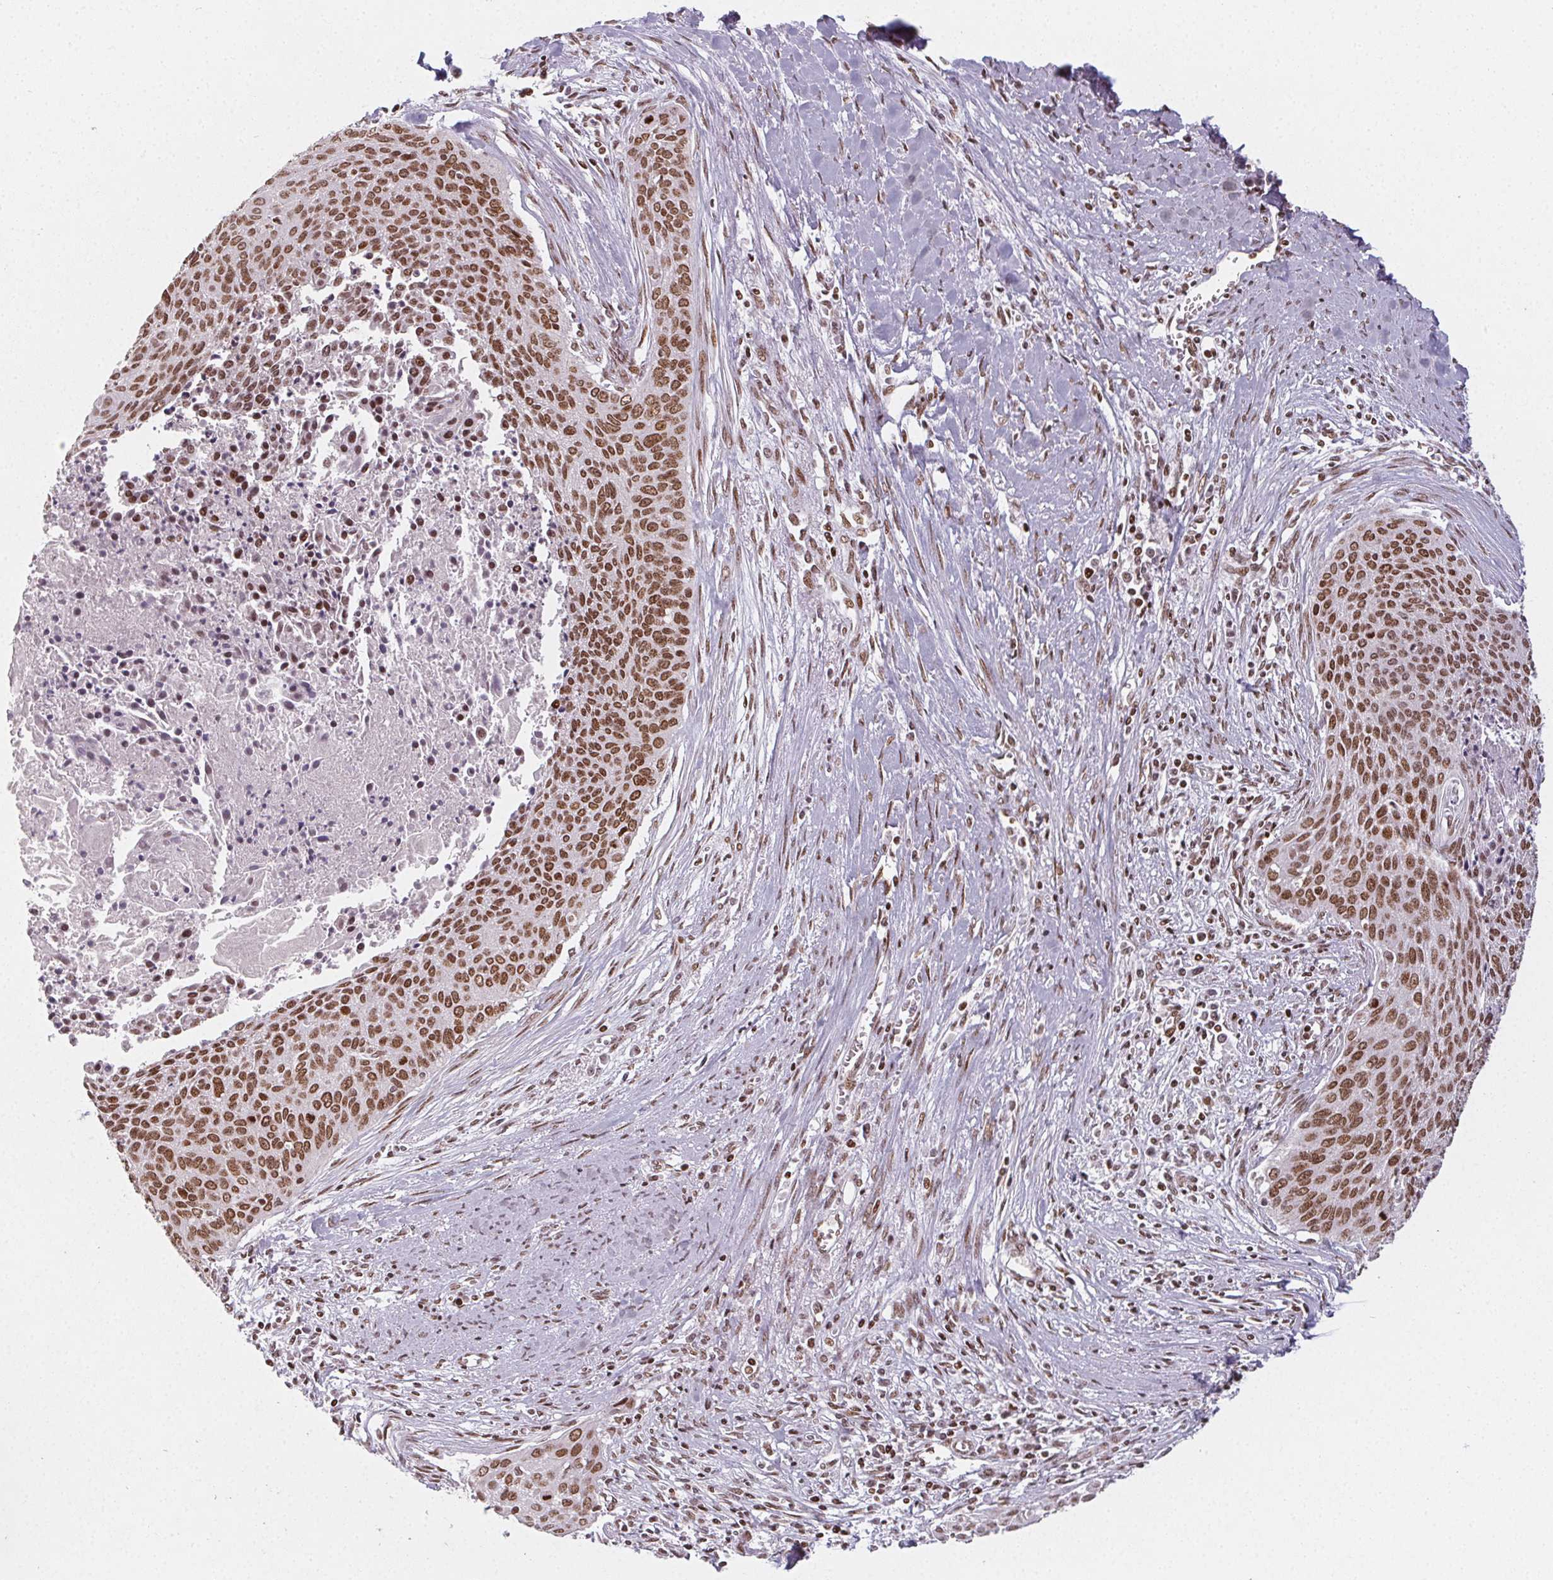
{"staining": {"intensity": "strong", "quantity": ">75%", "location": "nuclear"}, "tissue": "cervical cancer", "cell_type": "Tumor cells", "image_type": "cancer", "snomed": [{"axis": "morphology", "description": "Squamous cell carcinoma, NOS"}, {"axis": "topography", "description": "Cervix"}], "caption": "Cervical cancer (squamous cell carcinoma) tissue reveals strong nuclear positivity in about >75% of tumor cells", "gene": "KMT2A", "patient": {"sex": "female", "age": 55}}